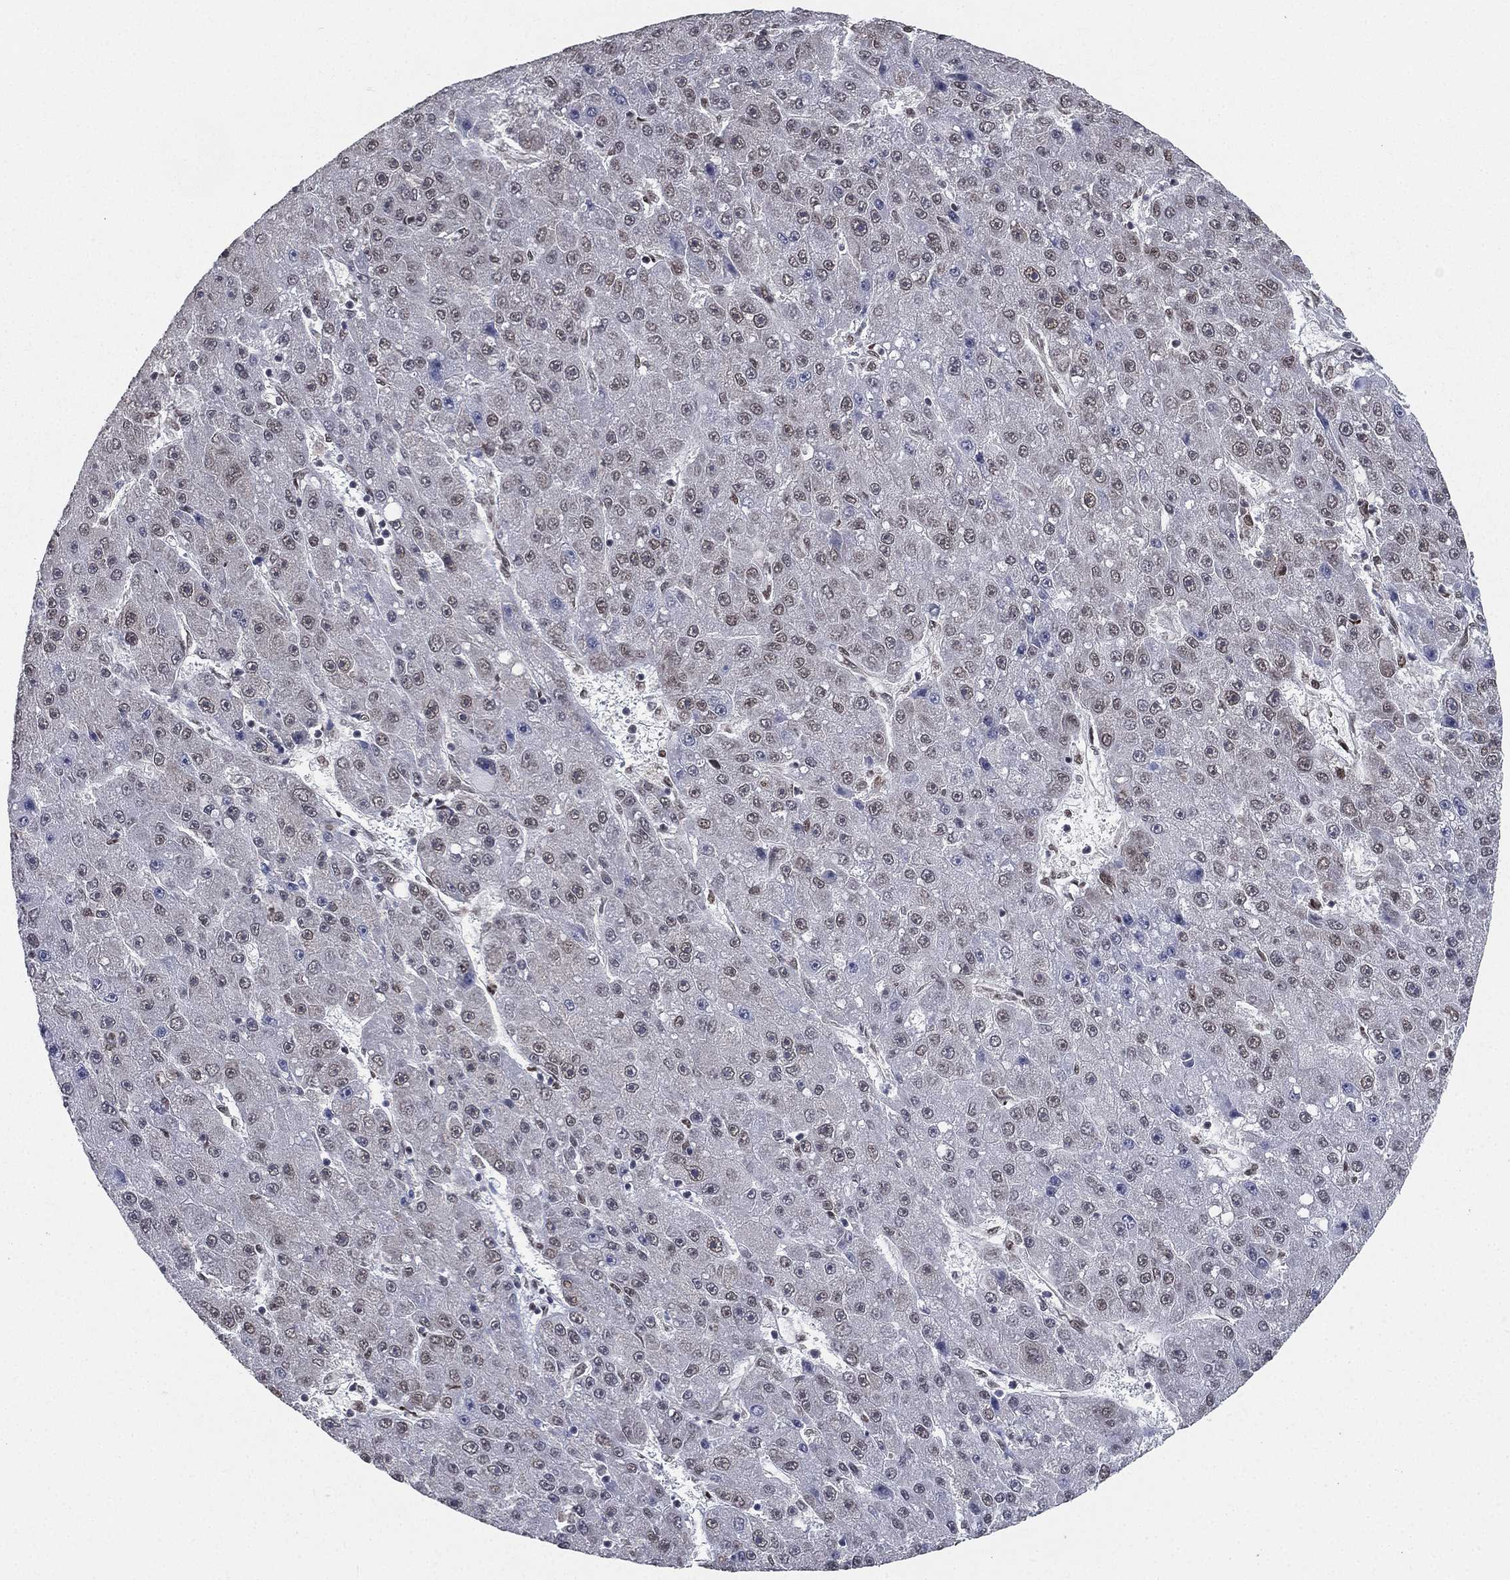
{"staining": {"intensity": "negative", "quantity": "none", "location": "none"}, "tissue": "liver cancer", "cell_type": "Tumor cells", "image_type": "cancer", "snomed": [{"axis": "morphology", "description": "Carcinoma, Hepatocellular, NOS"}, {"axis": "topography", "description": "Liver"}], "caption": "This is an immunohistochemistry histopathology image of human hepatocellular carcinoma (liver). There is no positivity in tumor cells.", "gene": "FUBP3", "patient": {"sex": "male", "age": 67}}